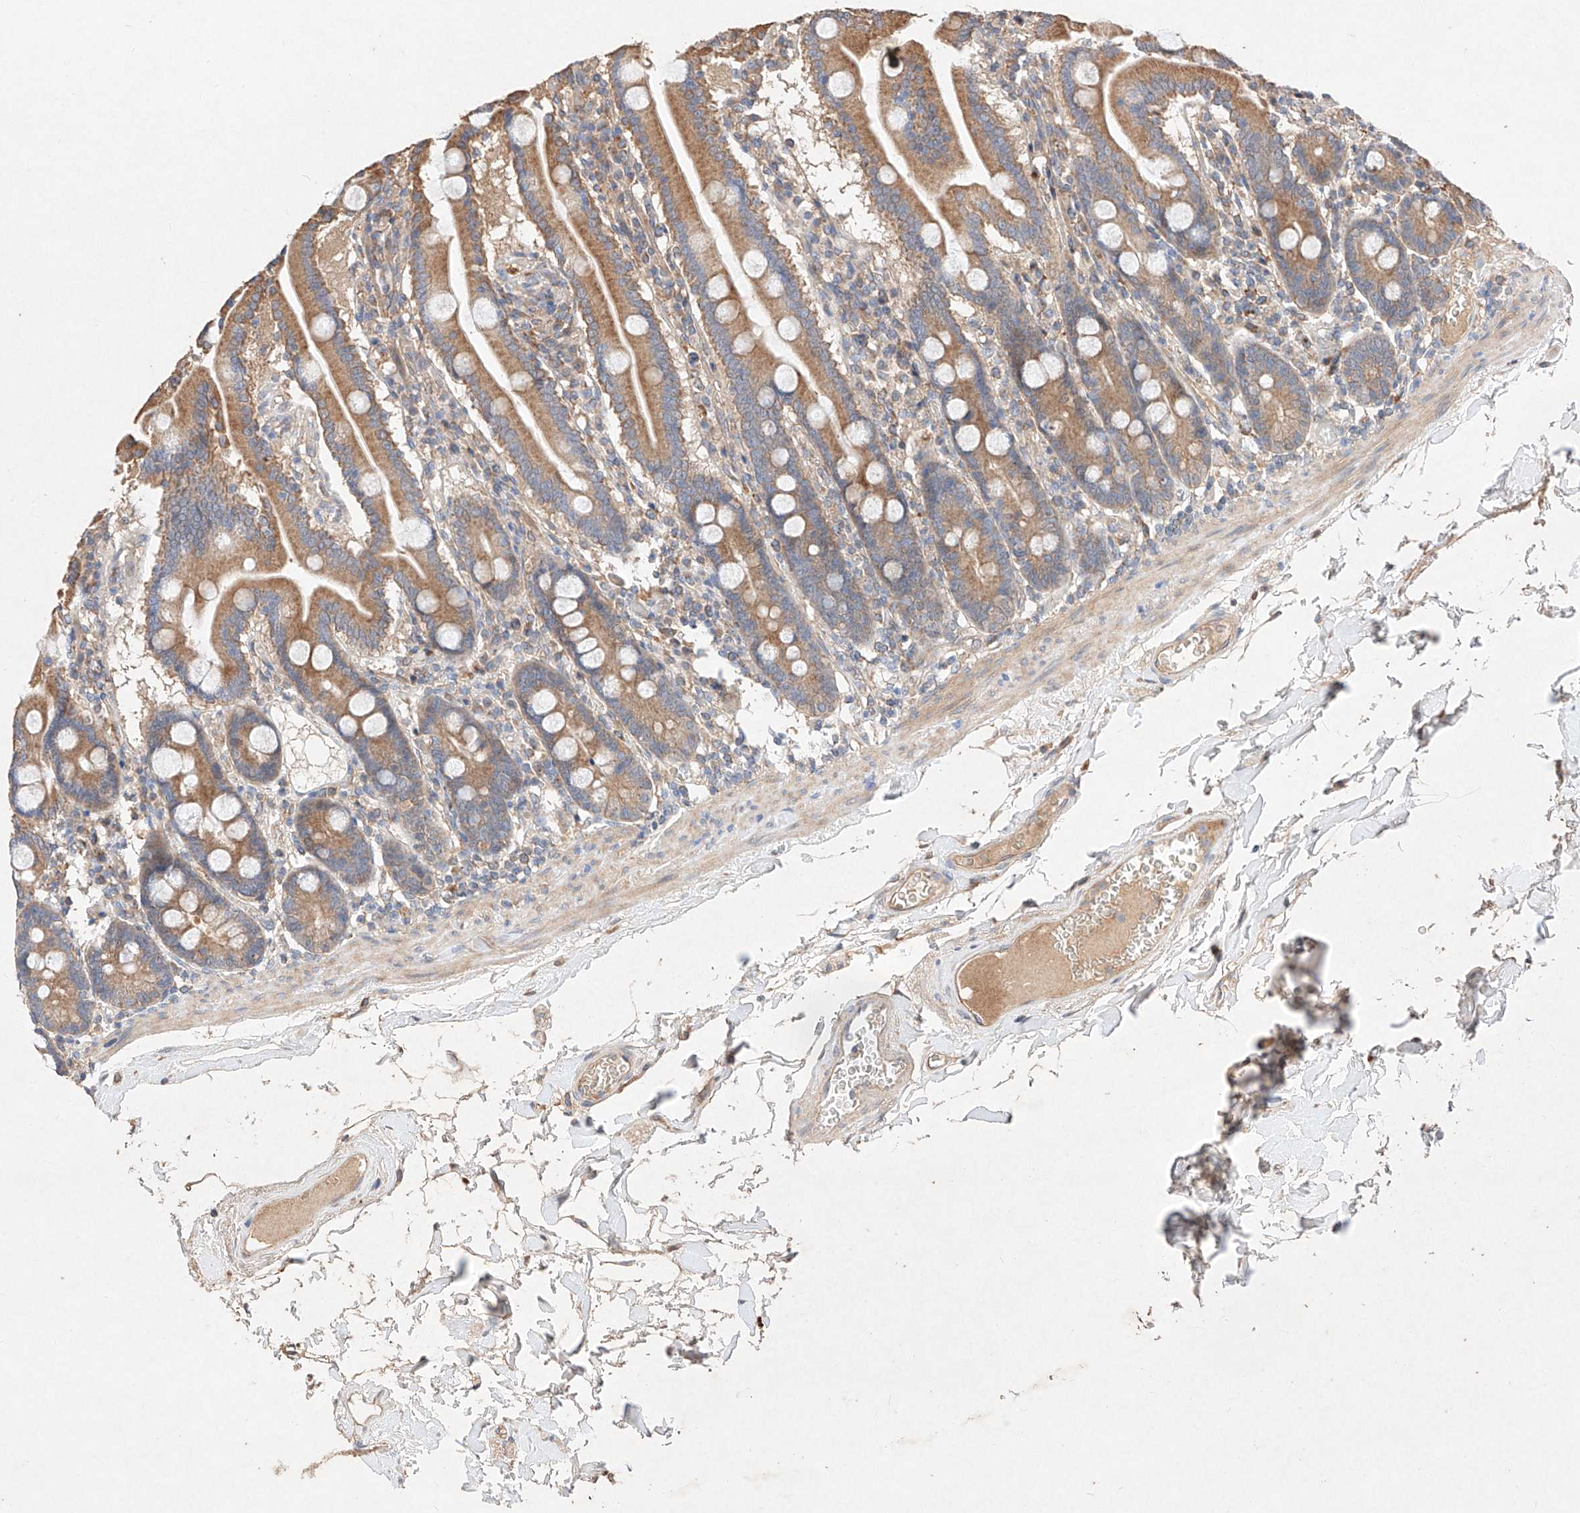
{"staining": {"intensity": "moderate", "quantity": ">75%", "location": "cytoplasmic/membranous"}, "tissue": "duodenum", "cell_type": "Glandular cells", "image_type": "normal", "snomed": [{"axis": "morphology", "description": "Normal tissue, NOS"}, {"axis": "topography", "description": "Duodenum"}], "caption": "High-magnification brightfield microscopy of unremarkable duodenum stained with DAB (3,3'-diaminobenzidine) (brown) and counterstained with hematoxylin (blue). glandular cells exhibit moderate cytoplasmic/membranous positivity is identified in about>75% of cells.", "gene": "C6orf62", "patient": {"sex": "male", "age": 55}}